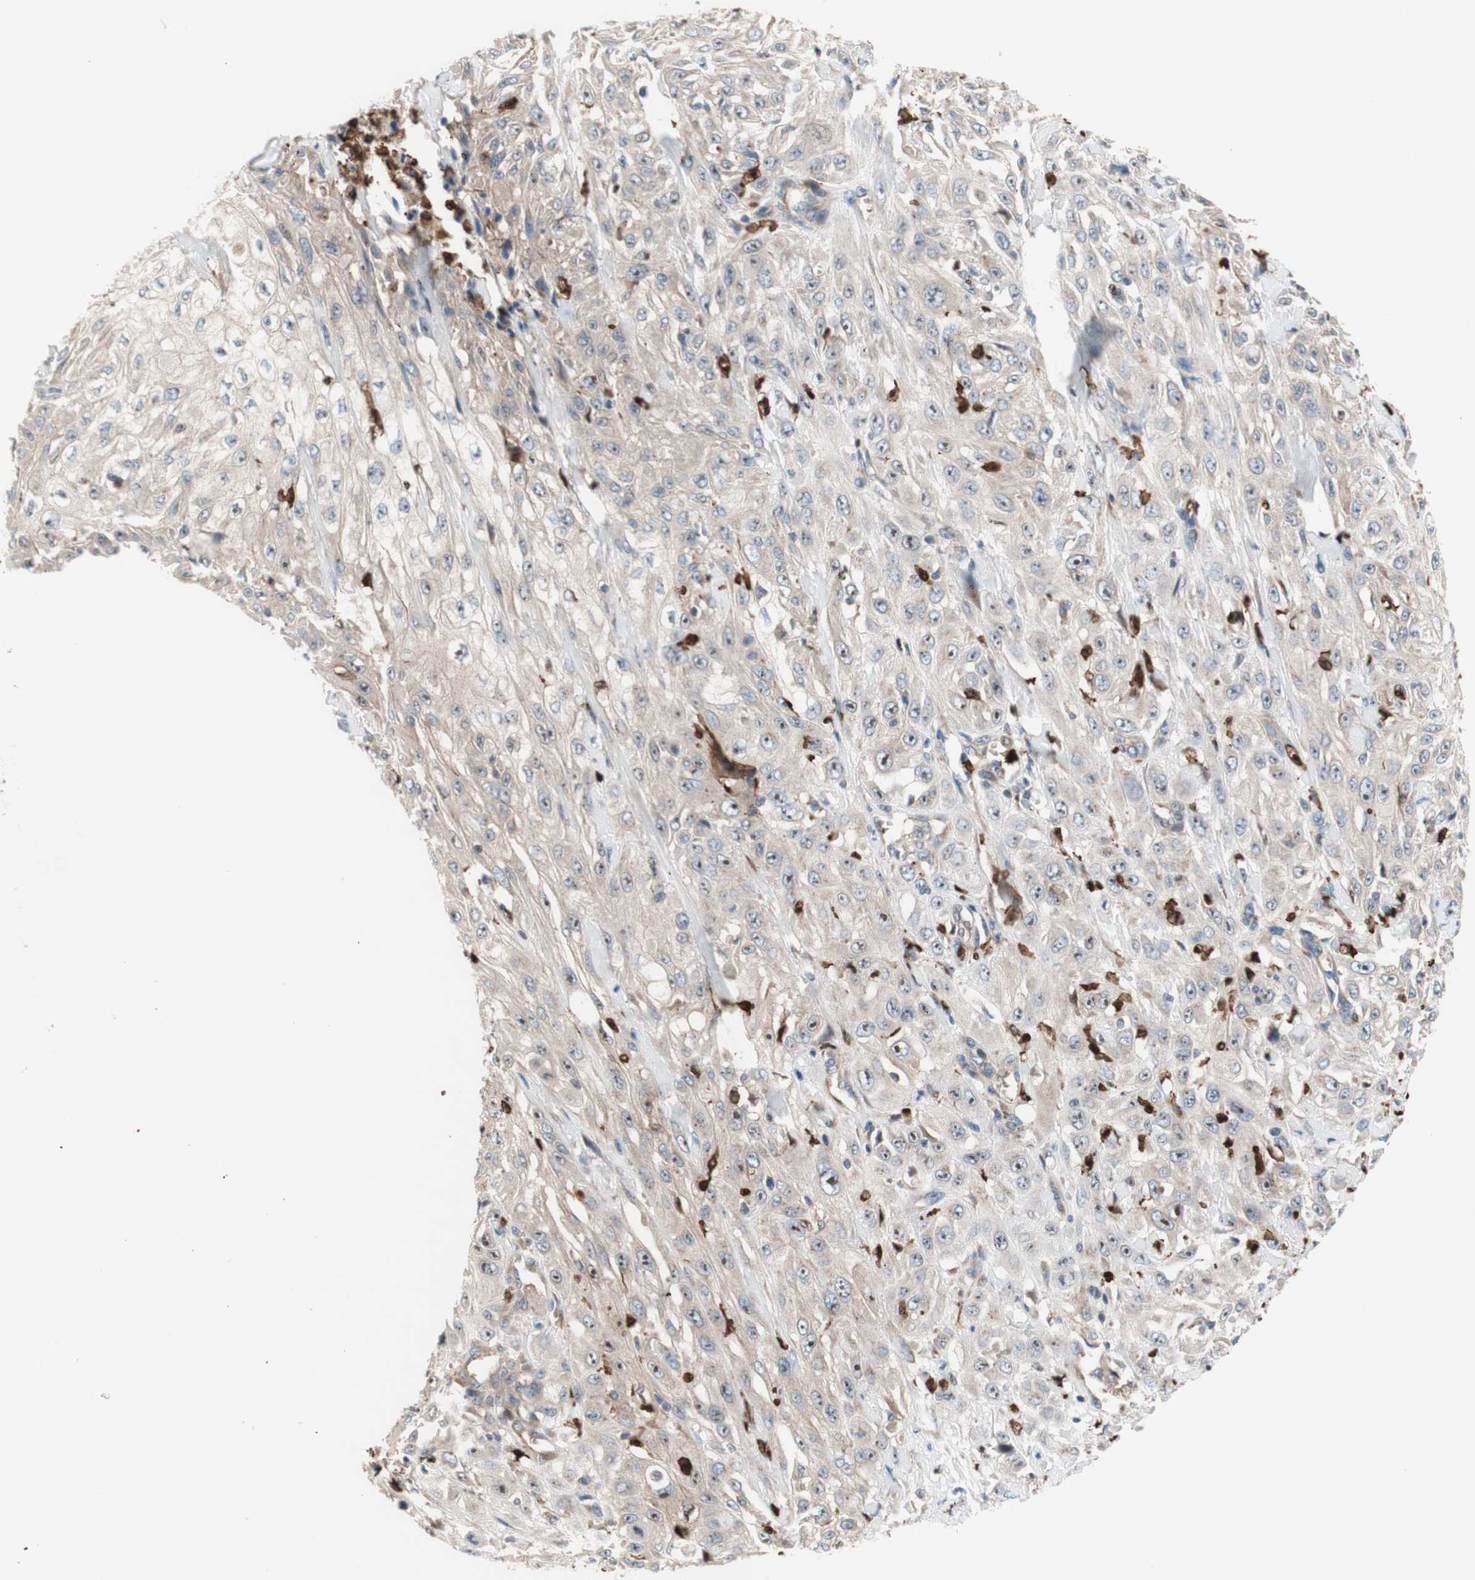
{"staining": {"intensity": "moderate", "quantity": "25%-75%", "location": "cytoplasmic/membranous,nuclear"}, "tissue": "skin cancer", "cell_type": "Tumor cells", "image_type": "cancer", "snomed": [{"axis": "morphology", "description": "Squamous cell carcinoma, NOS"}, {"axis": "morphology", "description": "Squamous cell carcinoma, metastatic, NOS"}, {"axis": "topography", "description": "Skin"}, {"axis": "topography", "description": "Lymph node"}], "caption": "Protein expression analysis of human squamous cell carcinoma (skin) reveals moderate cytoplasmic/membranous and nuclear staining in about 25%-75% of tumor cells.", "gene": "USP9X", "patient": {"sex": "male", "age": 75}}